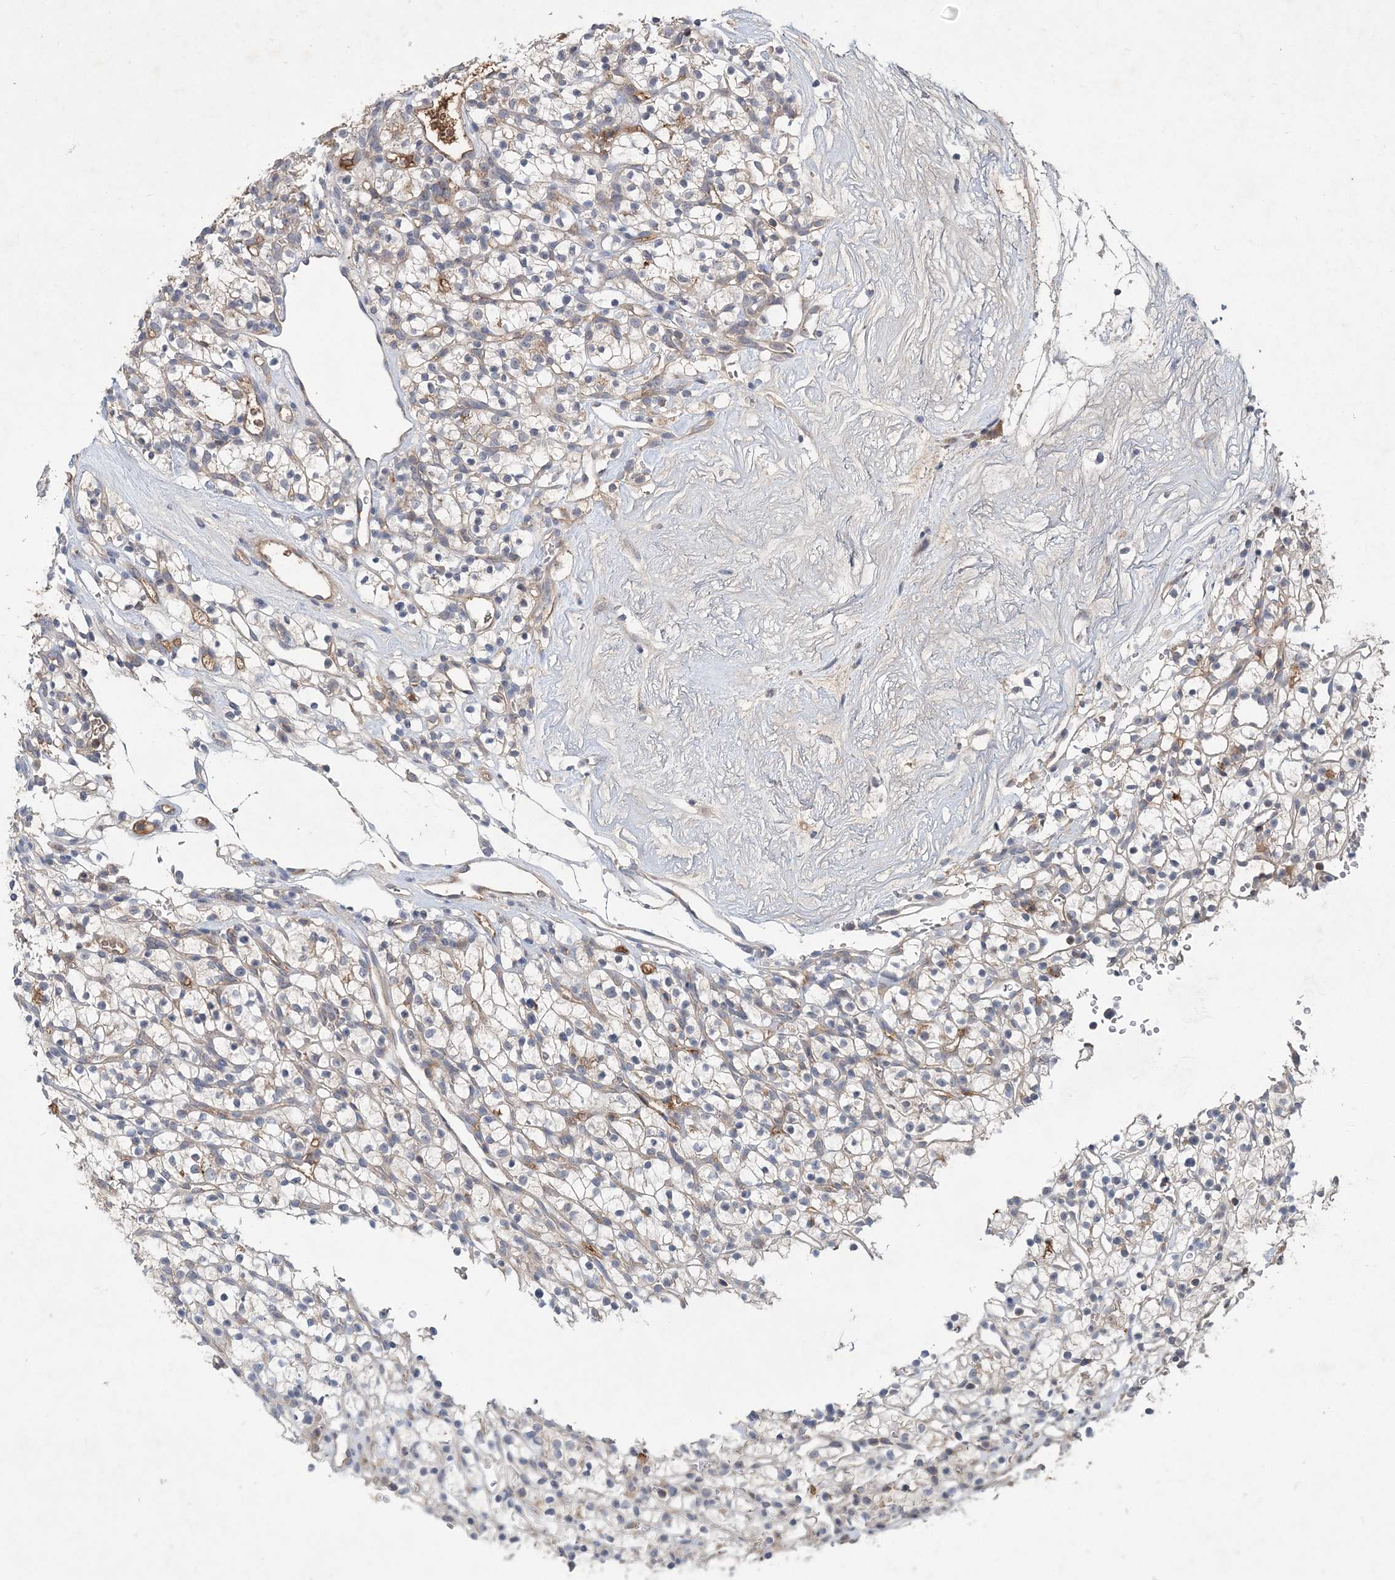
{"staining": {"intensity": "negative", "quantity": "none", "location": "none"}, "tissue": "renal cancer", "cell_type": "Tumor cells", "image_type": "cancer", "snomed": [{"axis": "morphology", "description": "Adenocarcinoma, NOS"}, {"axis": "topography", "description": "Kidney"}], "caption": "Protein analysis of renal adenocarcinoma displays no significant positivity in tumor cells. (IHC, brightfield microscopy, high magnification).", "gene": "RNF25", "patient": {"sex": "female", "age": 57}}